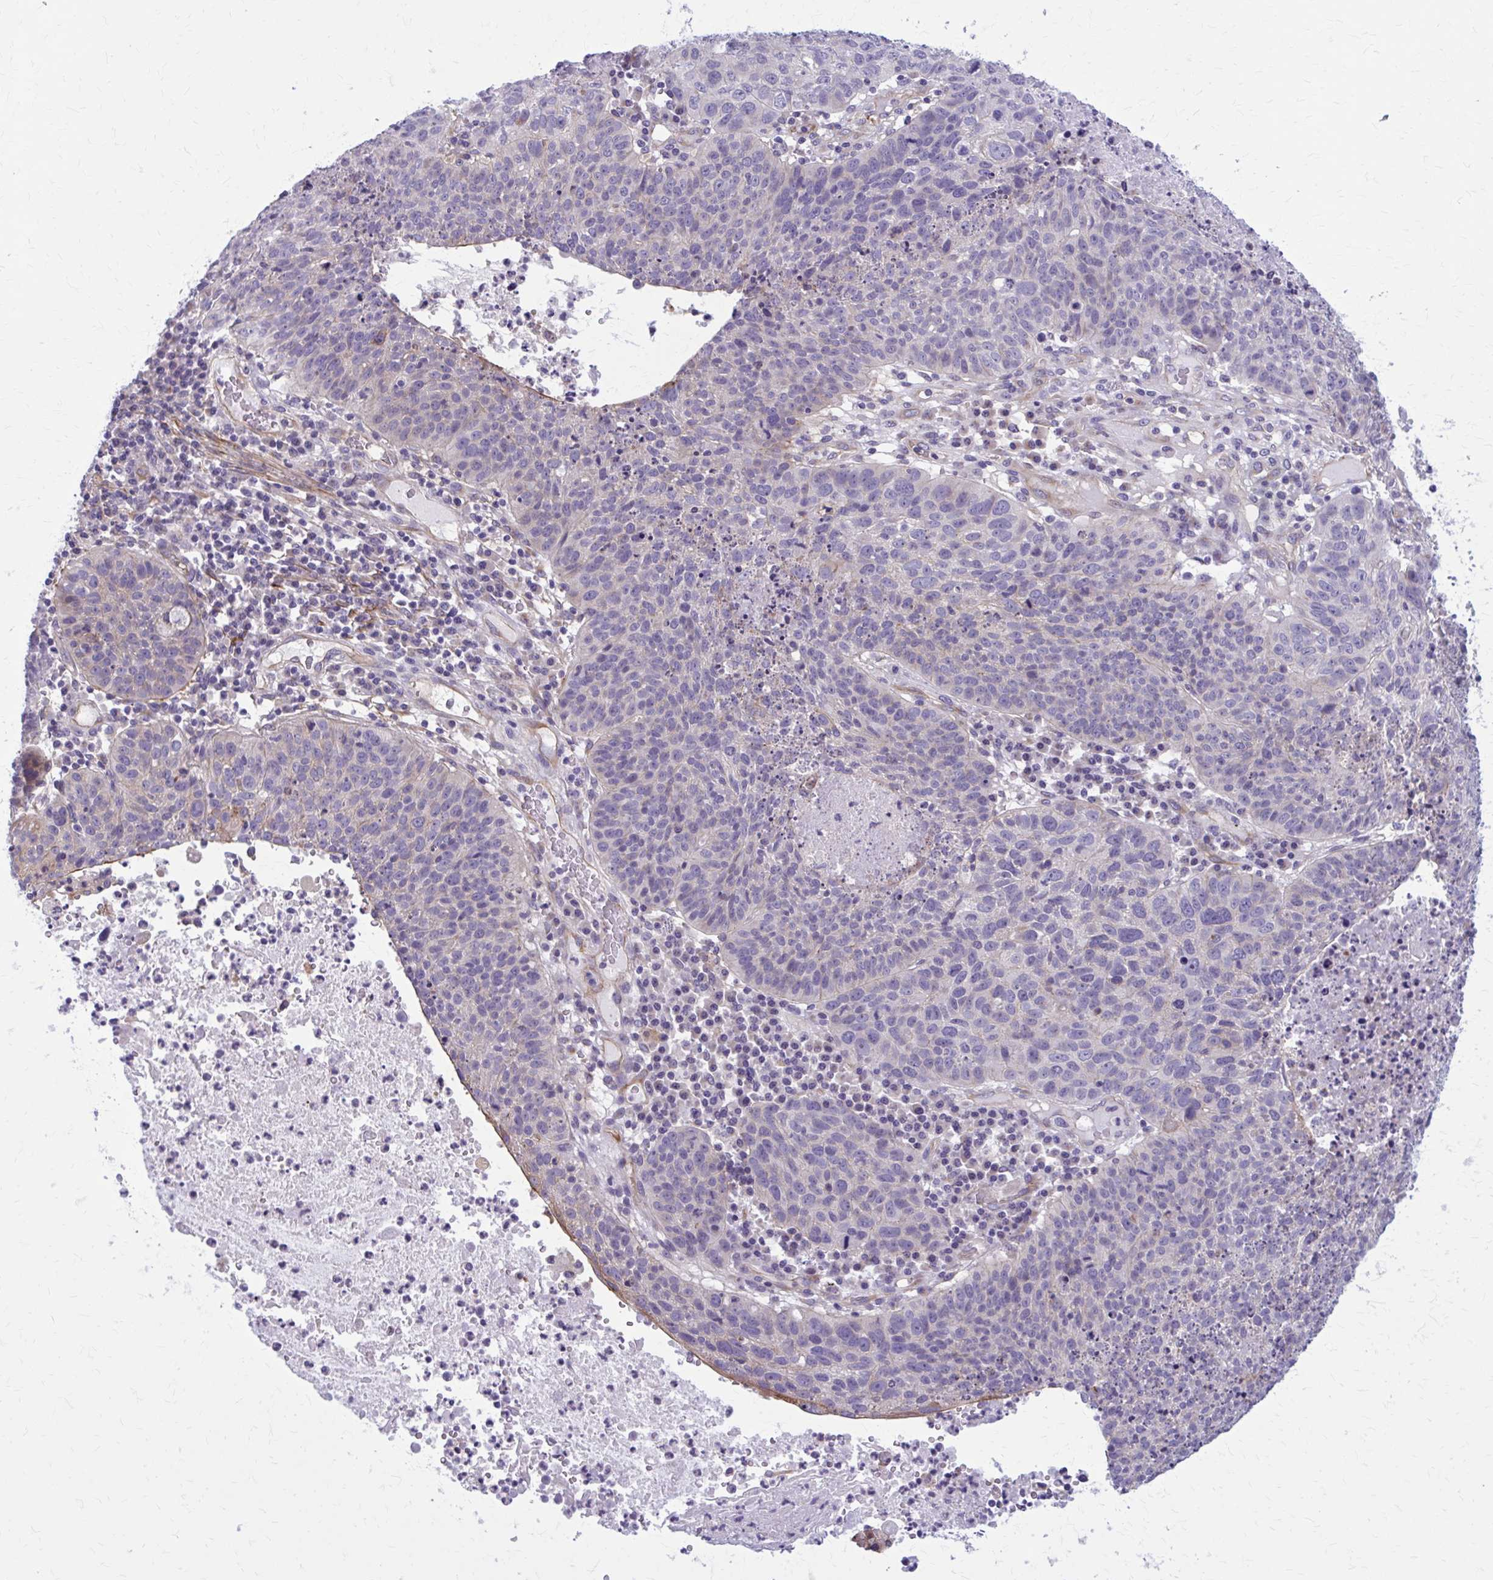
{"staining": {"intensity": "moderate", "quantity": "<25%", "location": "cytoplasmic/membranous"}, "tissue": "lung cancer", "cell_type": "Tumor cells", "image_type": "cancer", "snomed": [{"axis": "morphology", "description": "Squamous cell carcinoma, NOS"}, {"axis": "topography", "description": "Lung"}], "caption": "Immunohistochemistry photomicrograph of neoplastic tissue: lung cancer (squamous cell carcinoma) stained using IHC exhibits low levels of moderate protein expression localized specifically in the cytoplasmic/membranous of tumor cells, appearing as a cytoplasmic/membranous brown color.", "gene": "ZDHHC7", "patient": {"sex": "male", "age": 63}}